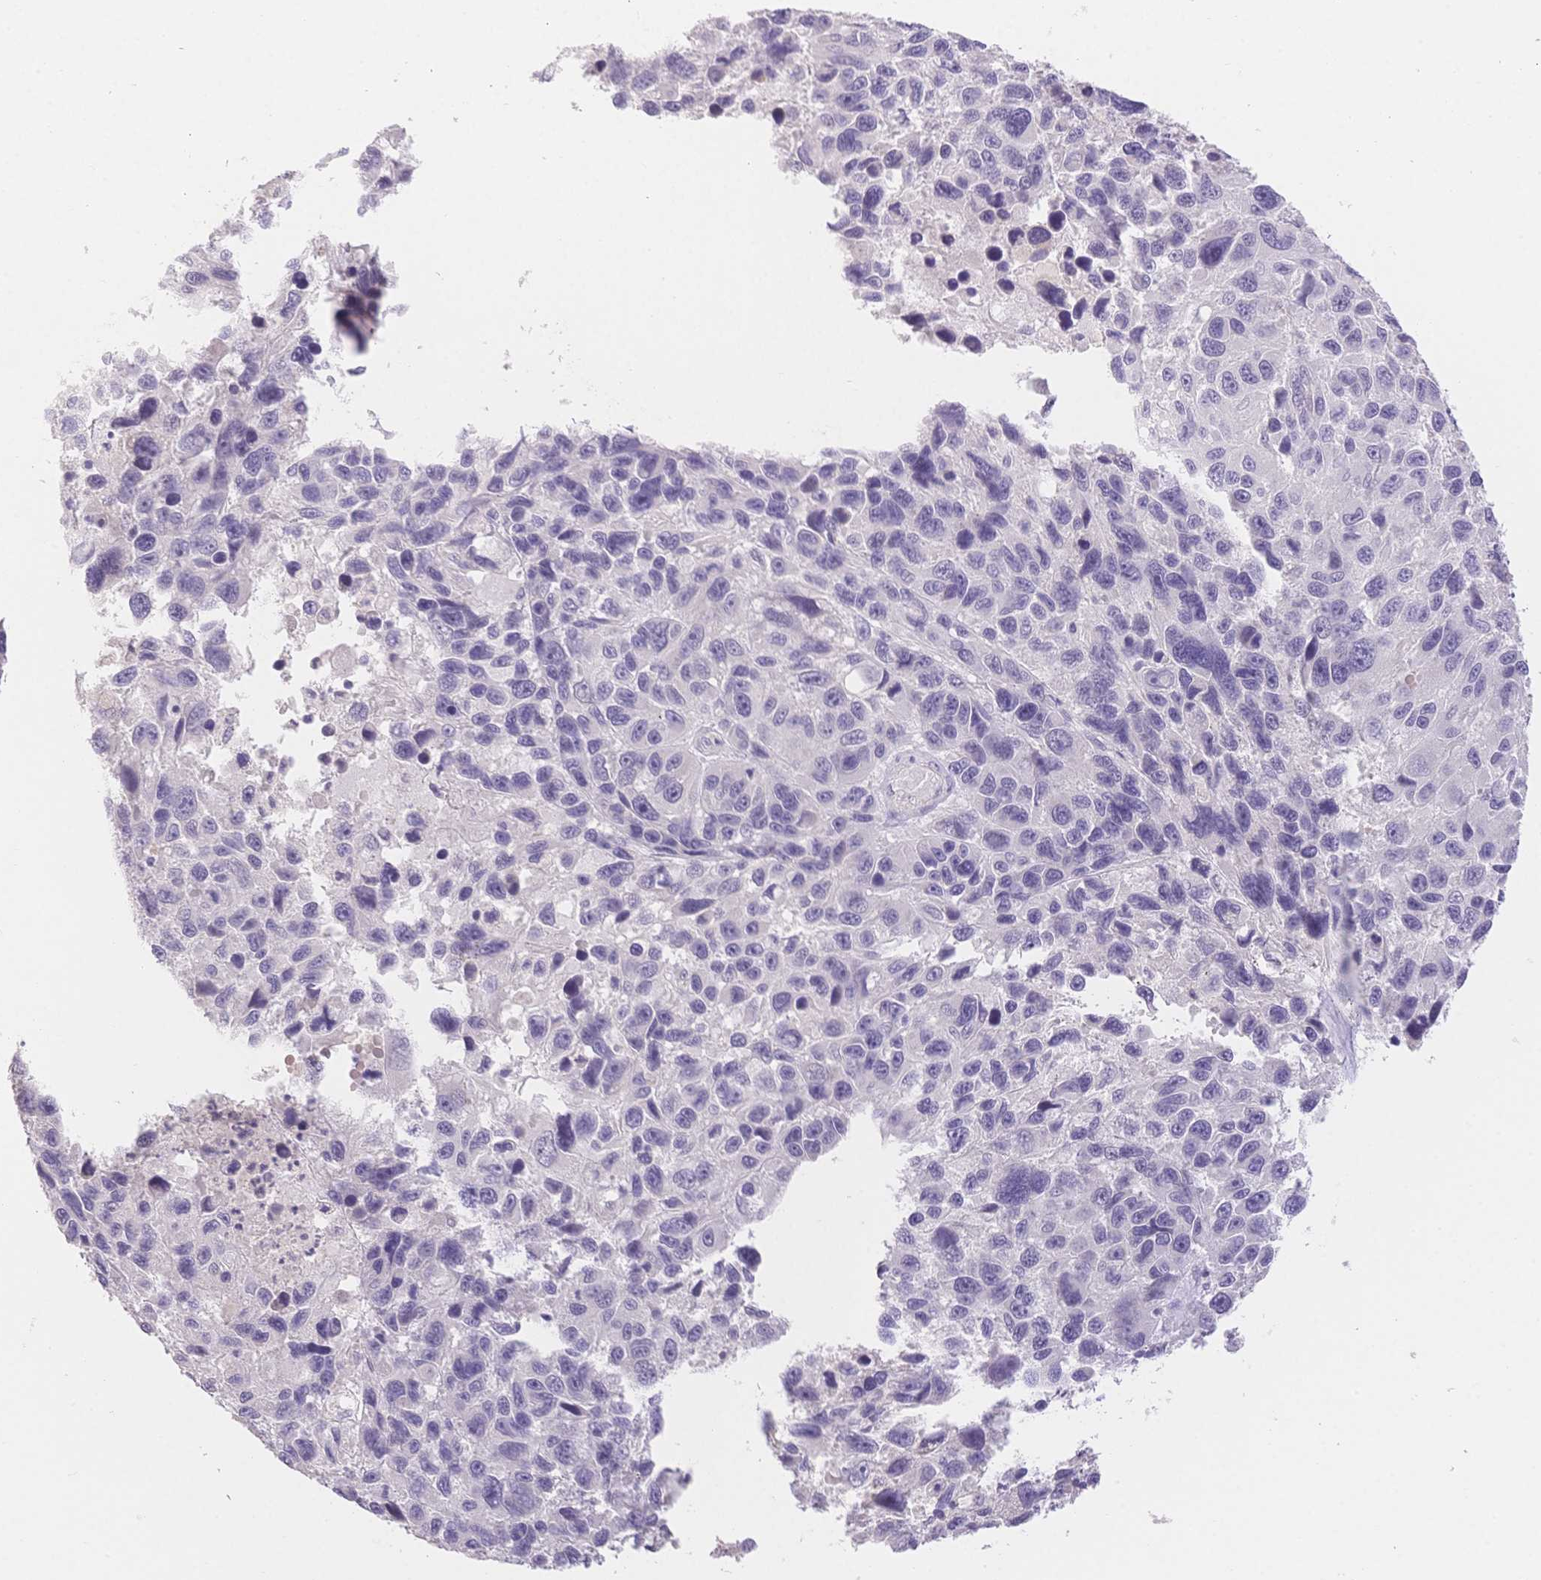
{"staining": {"intensity": "negative", "quantity": "none", "location": "none"}, "tissue": "melanoma", "cell_type": "Tumor cells", "image_type": "cancer", "snomed": [{"axis": "morphology", "description": "Malignant melanoma, NOS"}, {"axis": "topography", "description": "Skin"}], "caption": "Tumor cells show no significant positivity in malignant melanoma. (Stains: DAB (3,3'-diaminobenzidine) immunohistochemistry (IHC) with hematoxylin counter stain, Microscopy: brightfield microscopy at high magnification).", "gene": "SUV39H2", "patient": {"sex": "male", "age": 53}}